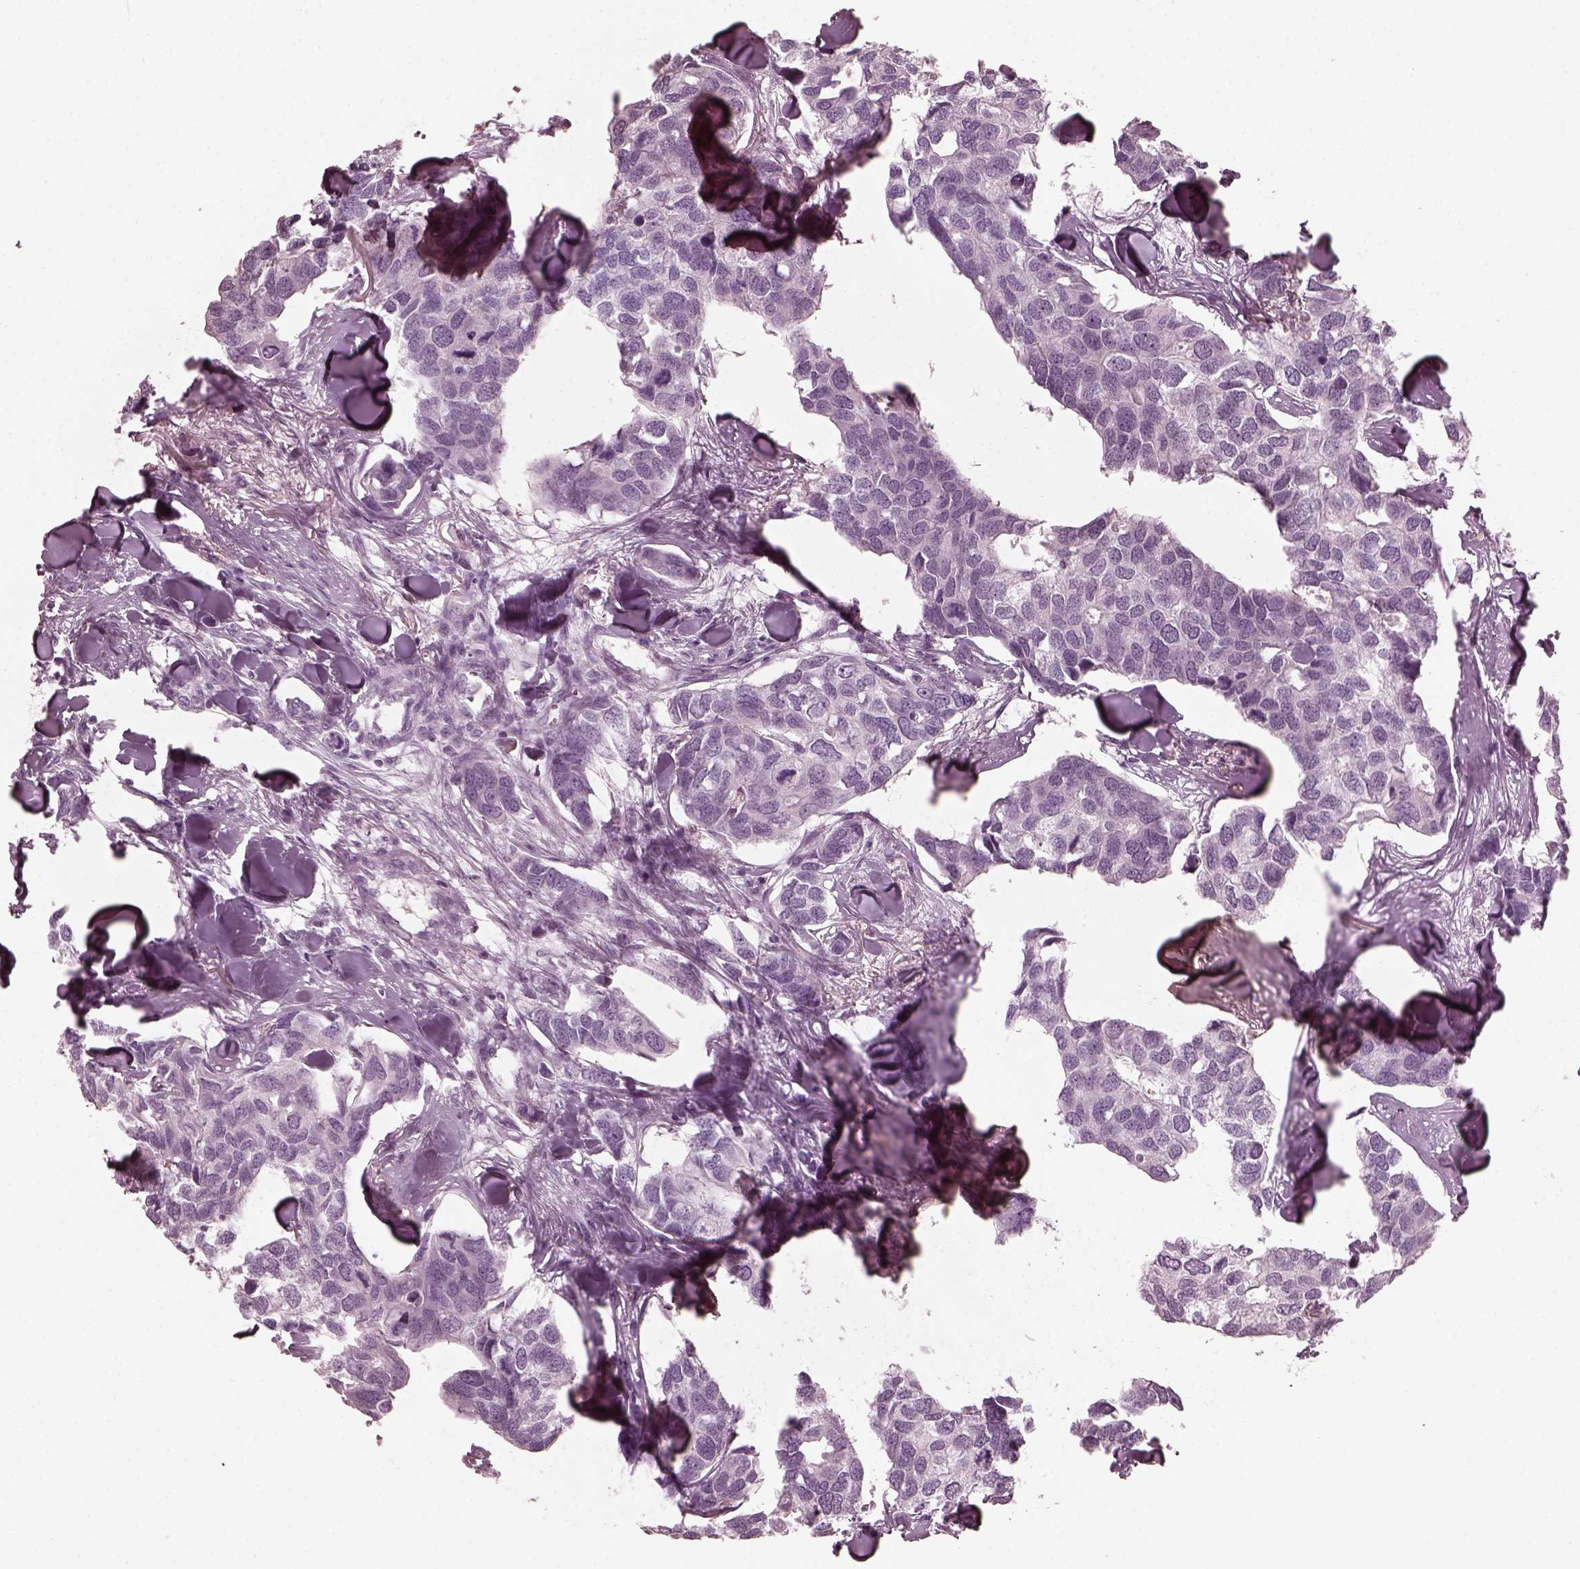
{"staining": {"intensity": "negative", "quantity": "none", "location": "none"}, "tissue": "breast cancer", "cell_type": "Tumor cells", "image_type": "cancer", "snomed": [{"axis": "morphology", "description": "Duct carcinoma"}, {"axis": "topography", "description": "Breast"}], "caption": "Immunohistochemical staining of human breast cancer (intraductal carcinoma) exhibits no significant positivity in tumor cells. Brightfield microscopy of IHC stained with DAB (brown) and hematoxylin (blue), captured at high magnification.", "gene": "SAXO2", "patient": {"sex": "female", "age": 83}}